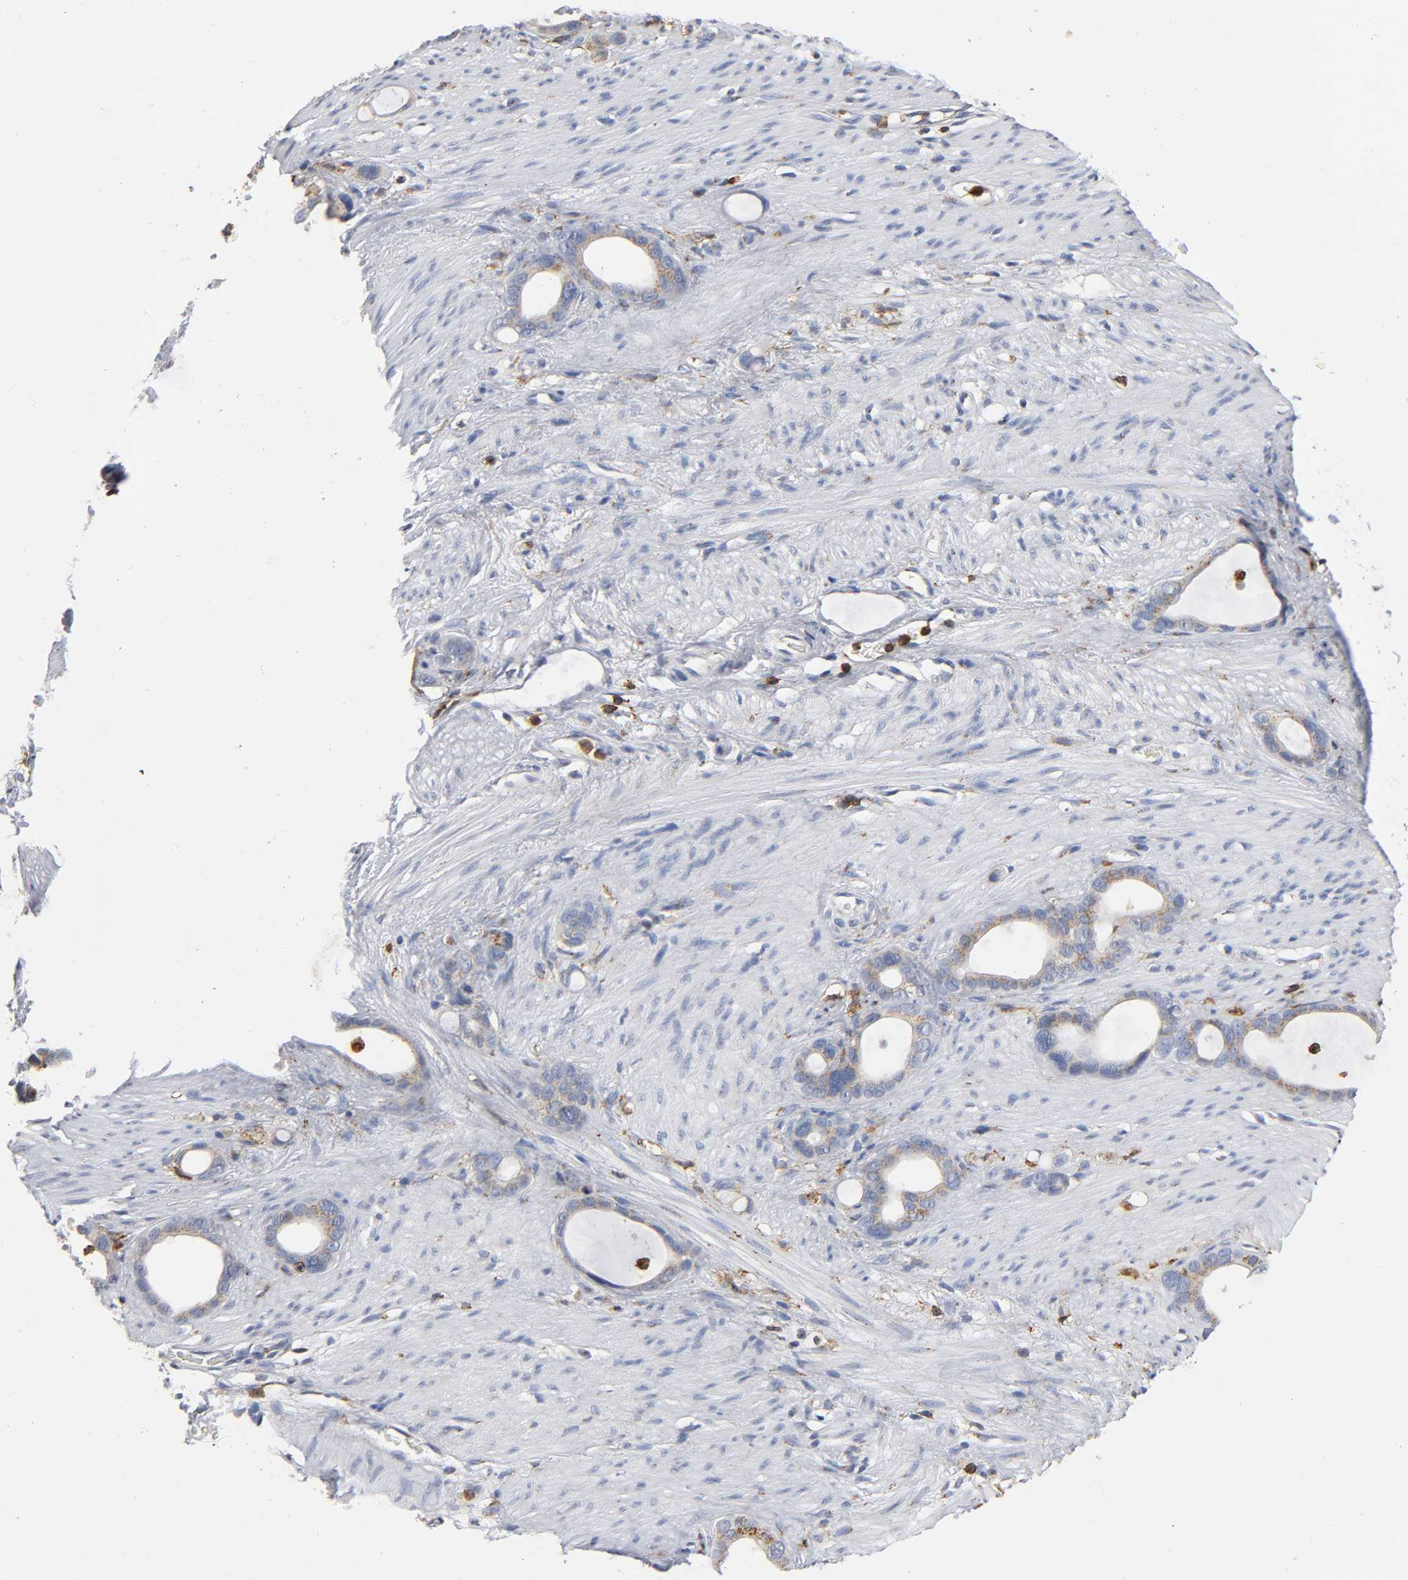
{"staining": {"intensity": "moderate", "quantity": "25%-75%", "location": "cytoplasmic/membranous"}, "tissue": "stomach cancer", "cell_type": "Tumor cells", "image_type": "cancer", "snomed": [{"axis": "morphology", "description": "Adenocarcinoma, NOS"}, {"axis": "topography", "description": "Stomach"}], "caption": "Tumor cells exhibit medium levels of moderate cytoplasmic/membranous staining in about 25%-75% of cells in adenocarcinoma (stomach). The staining was performed using DAB, with brown indicating positive protein expression. Nuclei are stained blue with hematoxylin.", "gene": "CAPN10", "patient": {"sex": "female", "age": 75}}